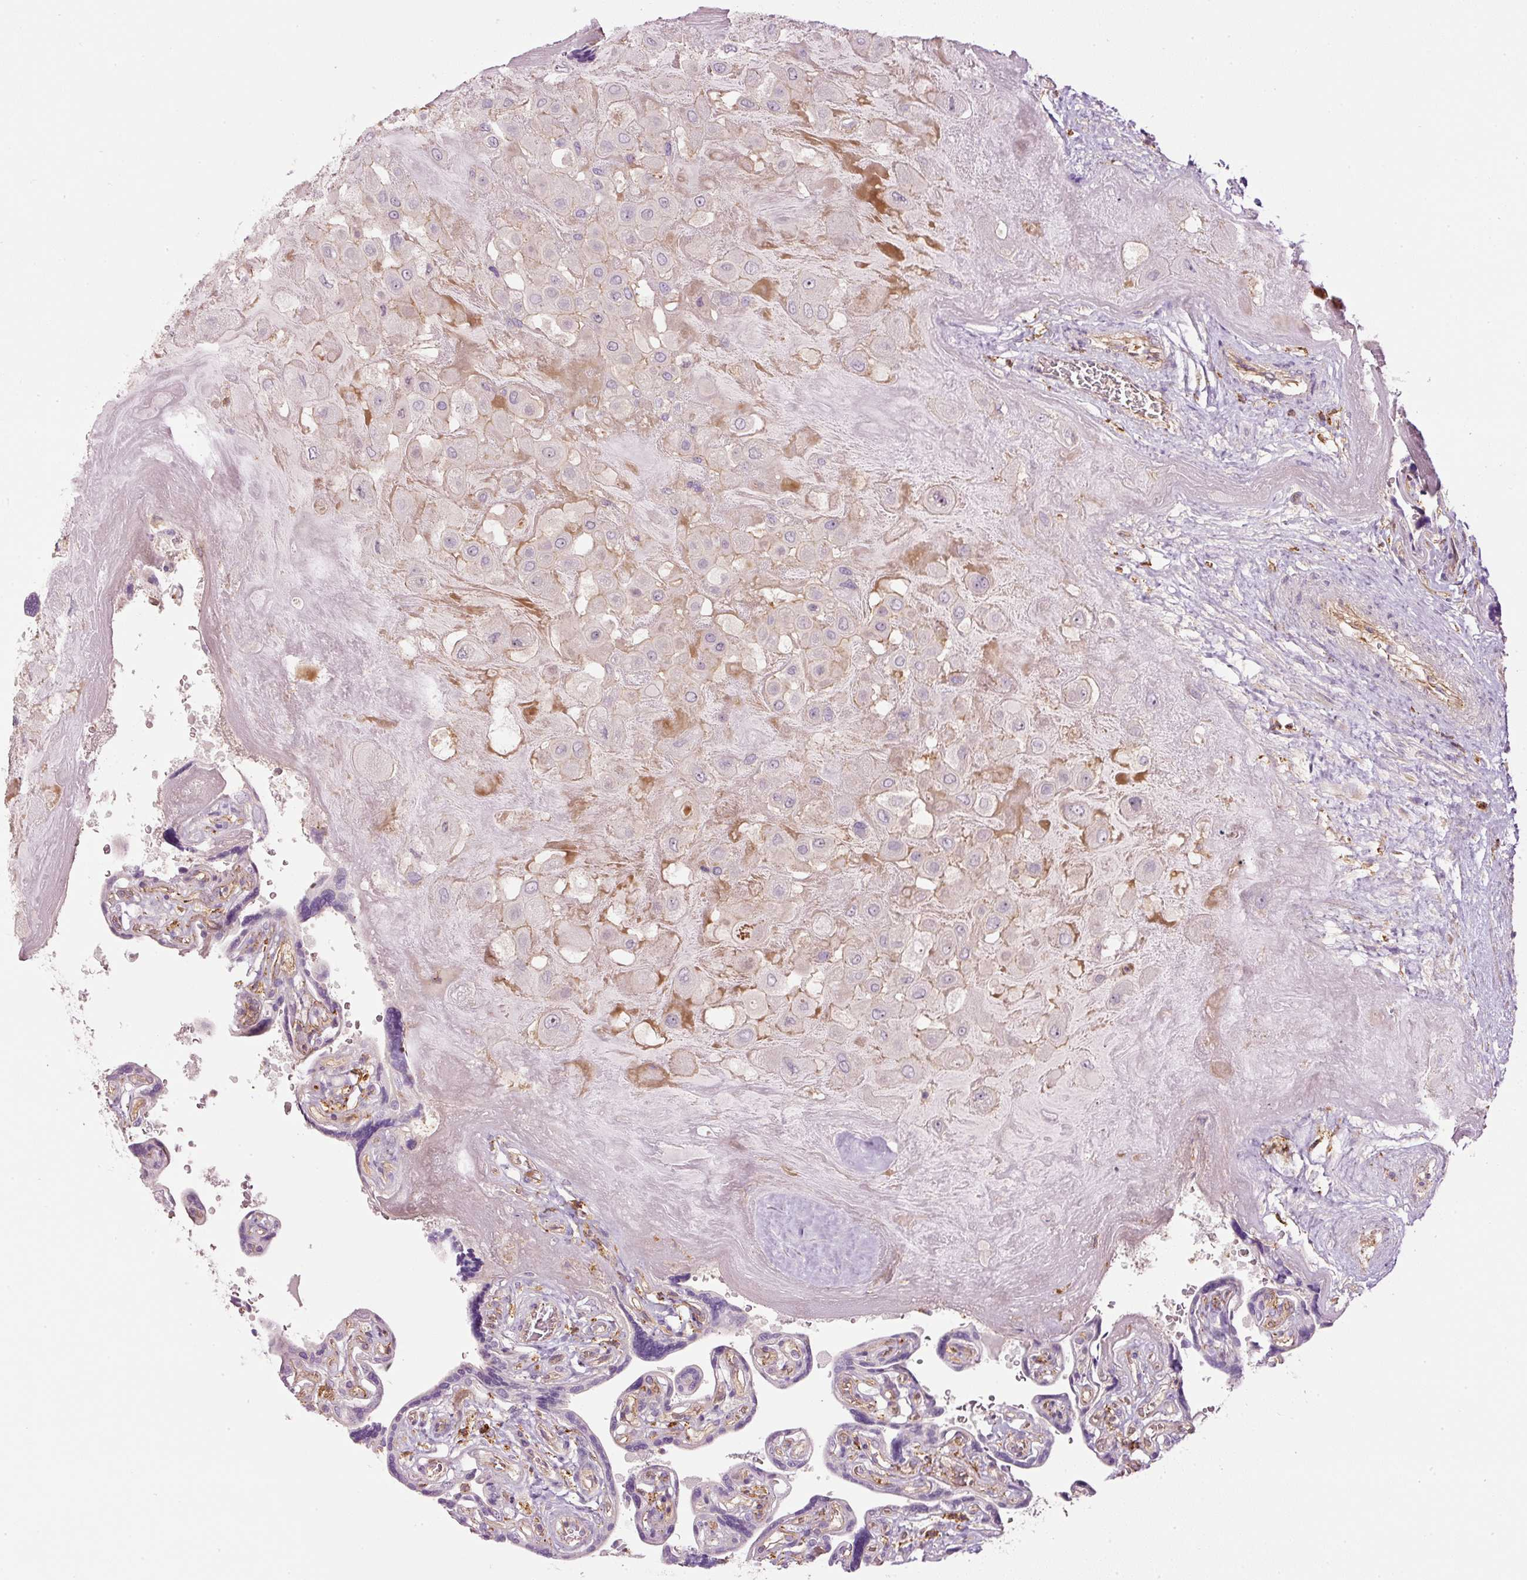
{"staining": {"intensity": "negative", "quantity": "none", "location": "none"}, "tissue": "placenta", "cell_type": "Decidual cells", "image_type": "normal", "snomed": [{"axis": "morphology", "description": "Normal tissue, NOS"}, {"axis": "topography", "description": "Placenta"}], "caption": "The IHC photomicrograph has no significant positivity in decidual cells of placenta.", "gene": "SIPA1", "patient": {"sex": "female", "age": 32}}